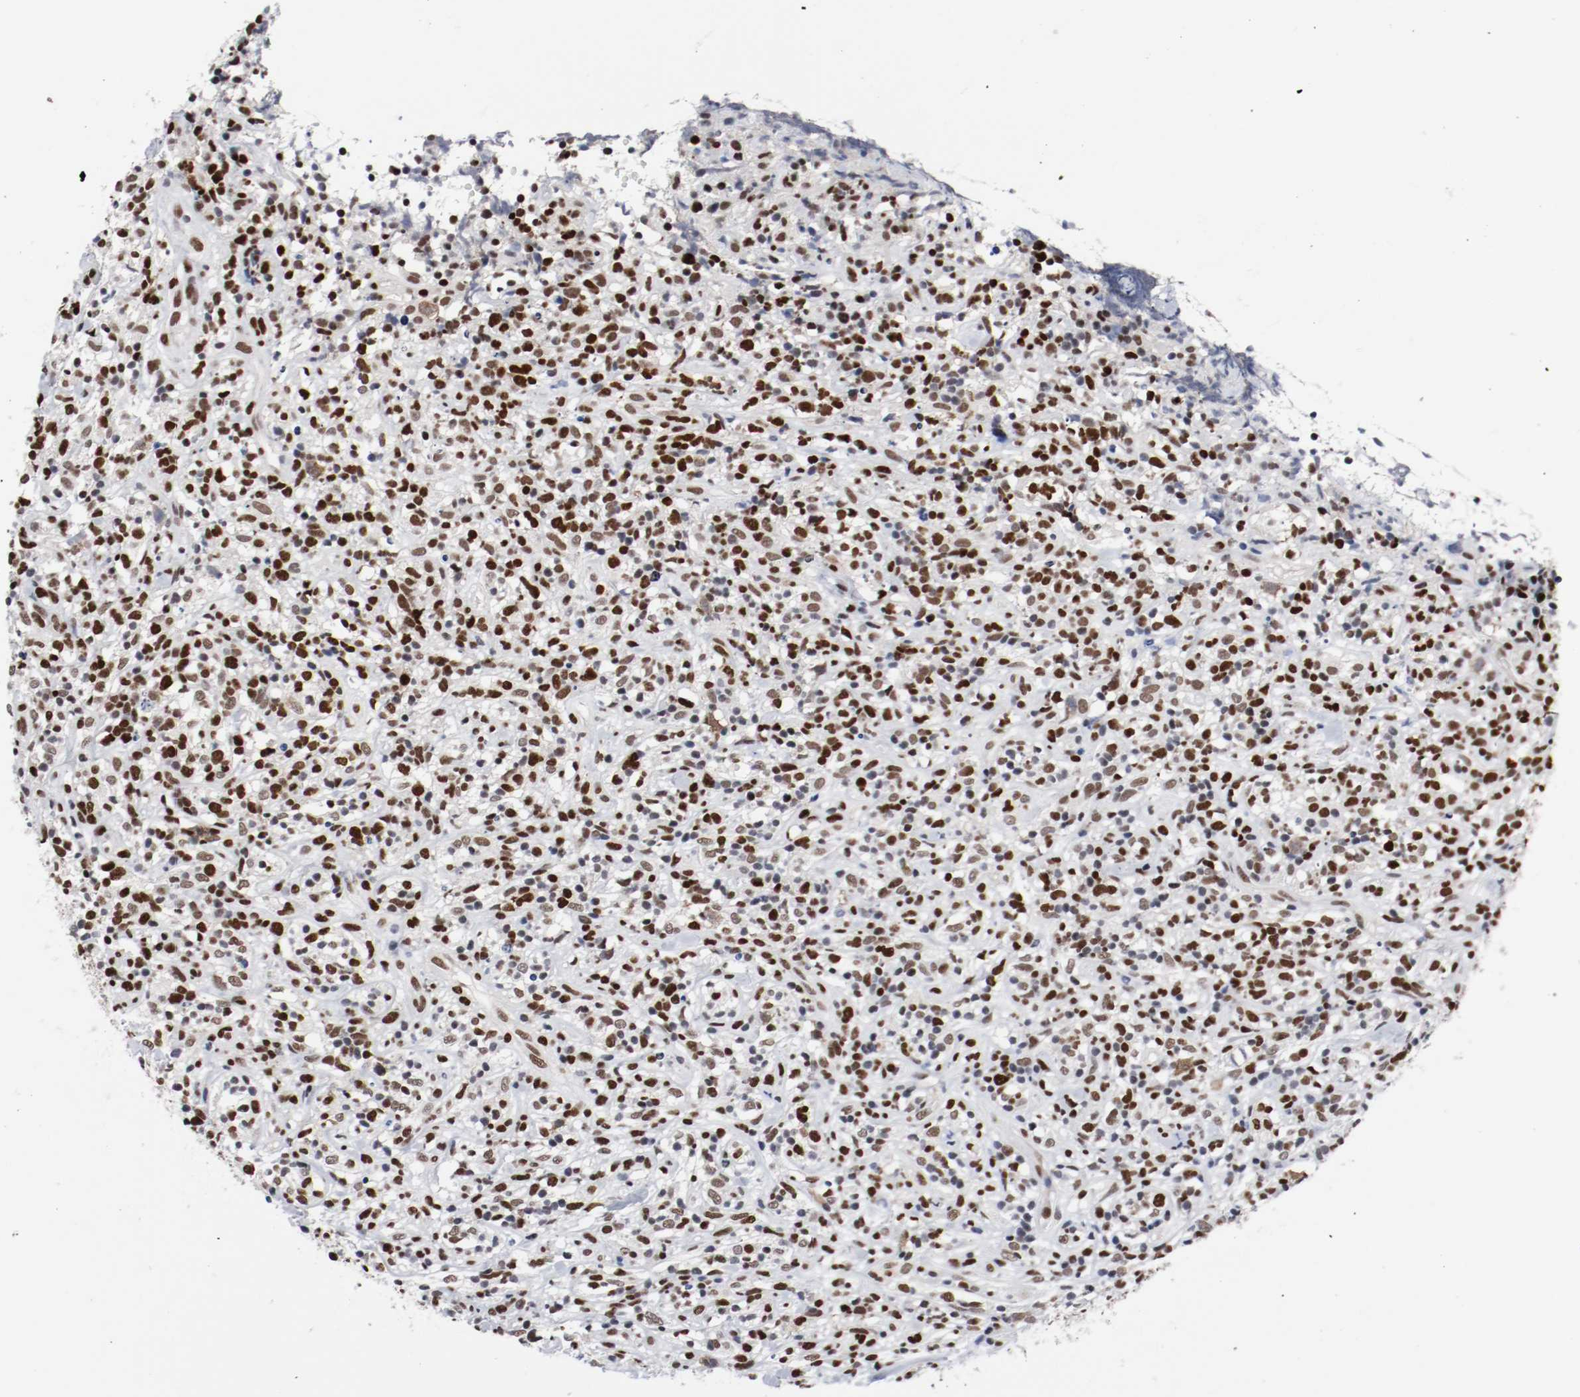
{"staining": {"intensity": "strong", "quantity": ">75%", "location": "nuclear"}, "tissue": "lymphoma", "cell_type": "Tumor cells", "image_type": "cancer", "snomed": [{"axis": "morphology", "description": "Malignant lymphoma, non-Hodgkin's type, High grade"}, {"axis": "topography", "description": "Lymph node"}], "caption": "Lymphoma tissue demonstrates strong nuclear positivity in approximately >75% of tumor cells", "gene": "MEF2D", "patient": {"sex": "female", "age": 73}}